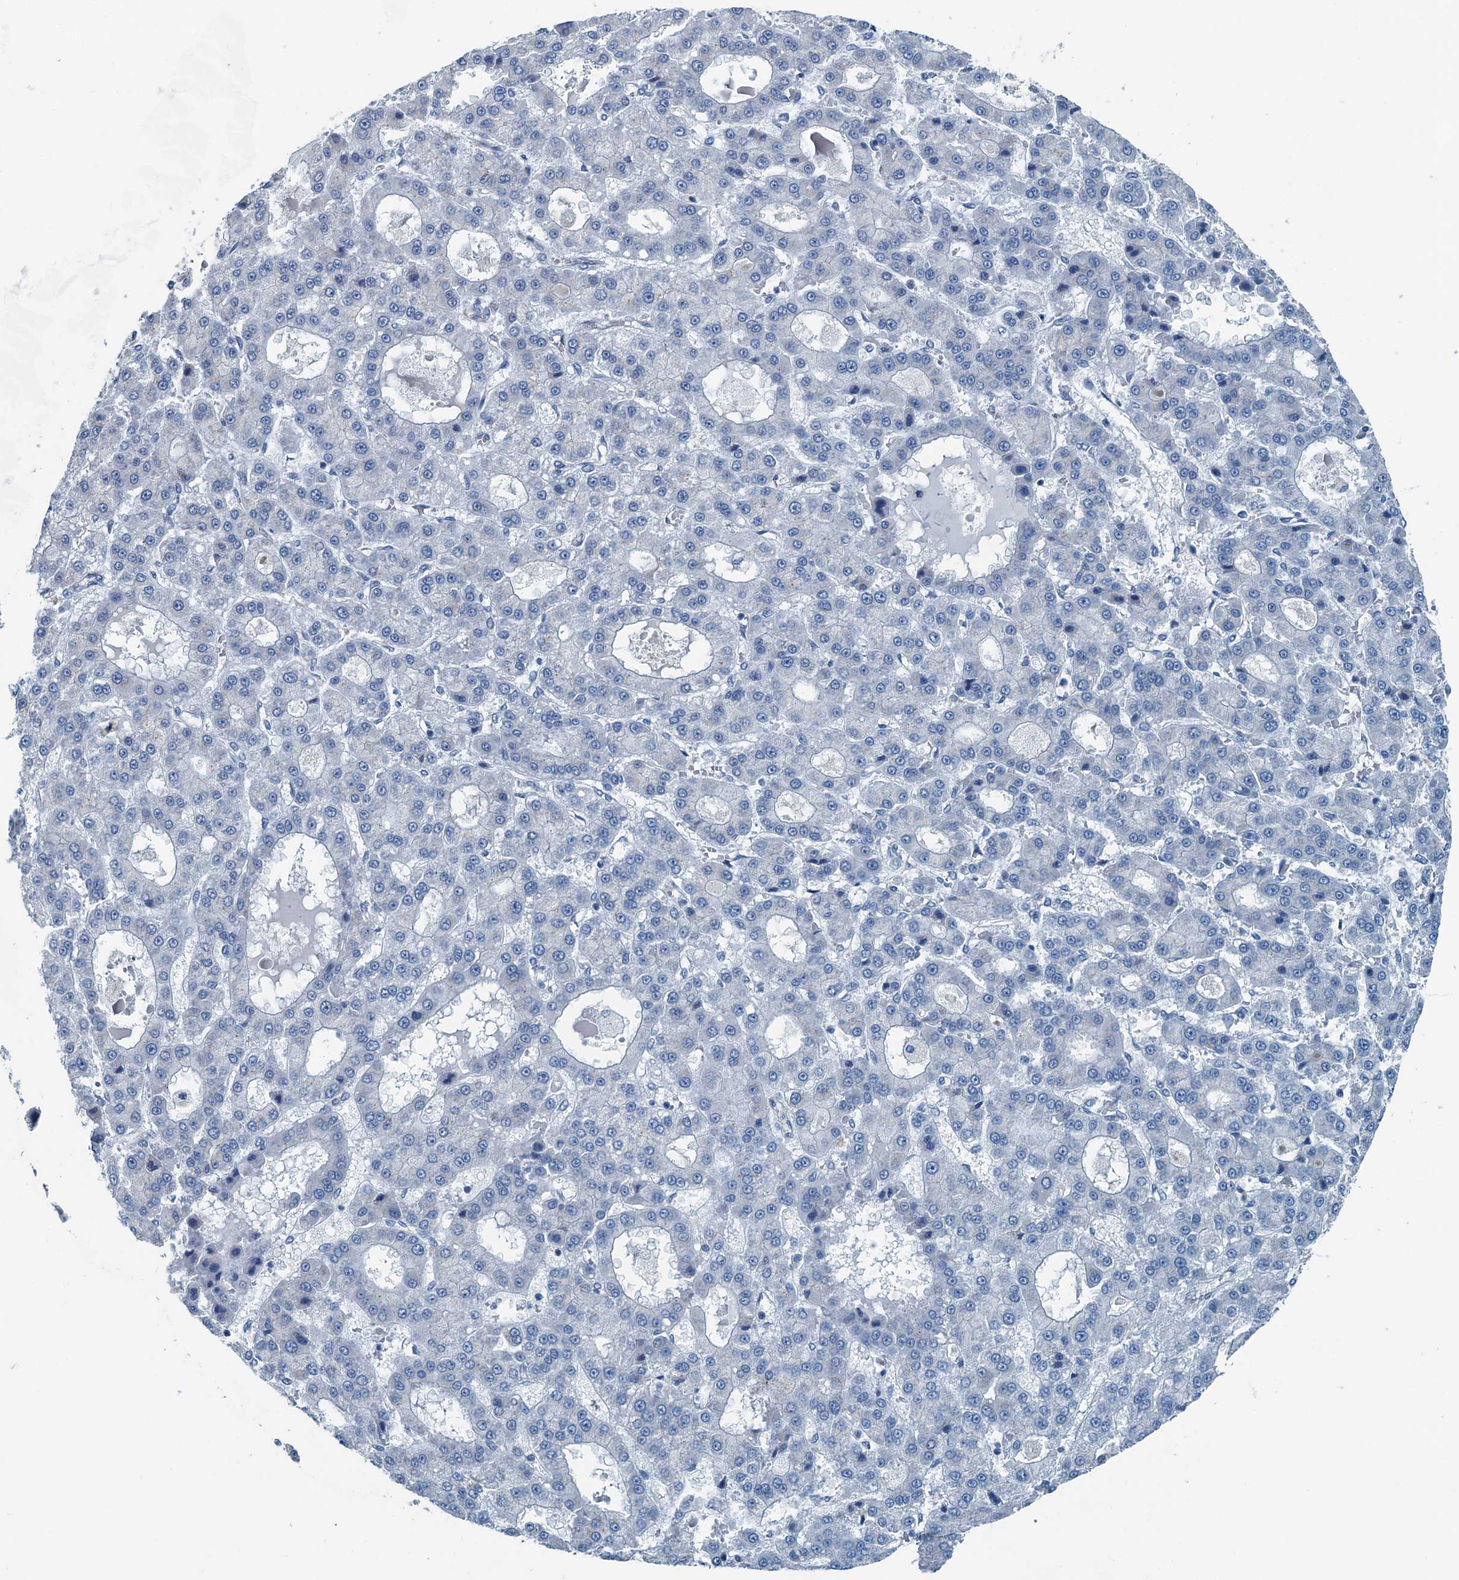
{"staining": {"intensity": "negative", "quantity": "none", "location": "none"}, "tissue": "liver cancer", "cell_type": "Tumor cells", "image_type": "cancer", "snomed": [{"axis": "morphology", "description": "Carcinoma, Hepatocellular, NOS"}, {"axis": "topography", "description": "Liver"}], "caption": "IHC of human liver cancer exhibits no positivity in tumor cells. (Immunohistochemistry, brightfield microscopy, high magnification).", "gene": "GFOD2", "patient": {"sex": "male", "age": 70}}